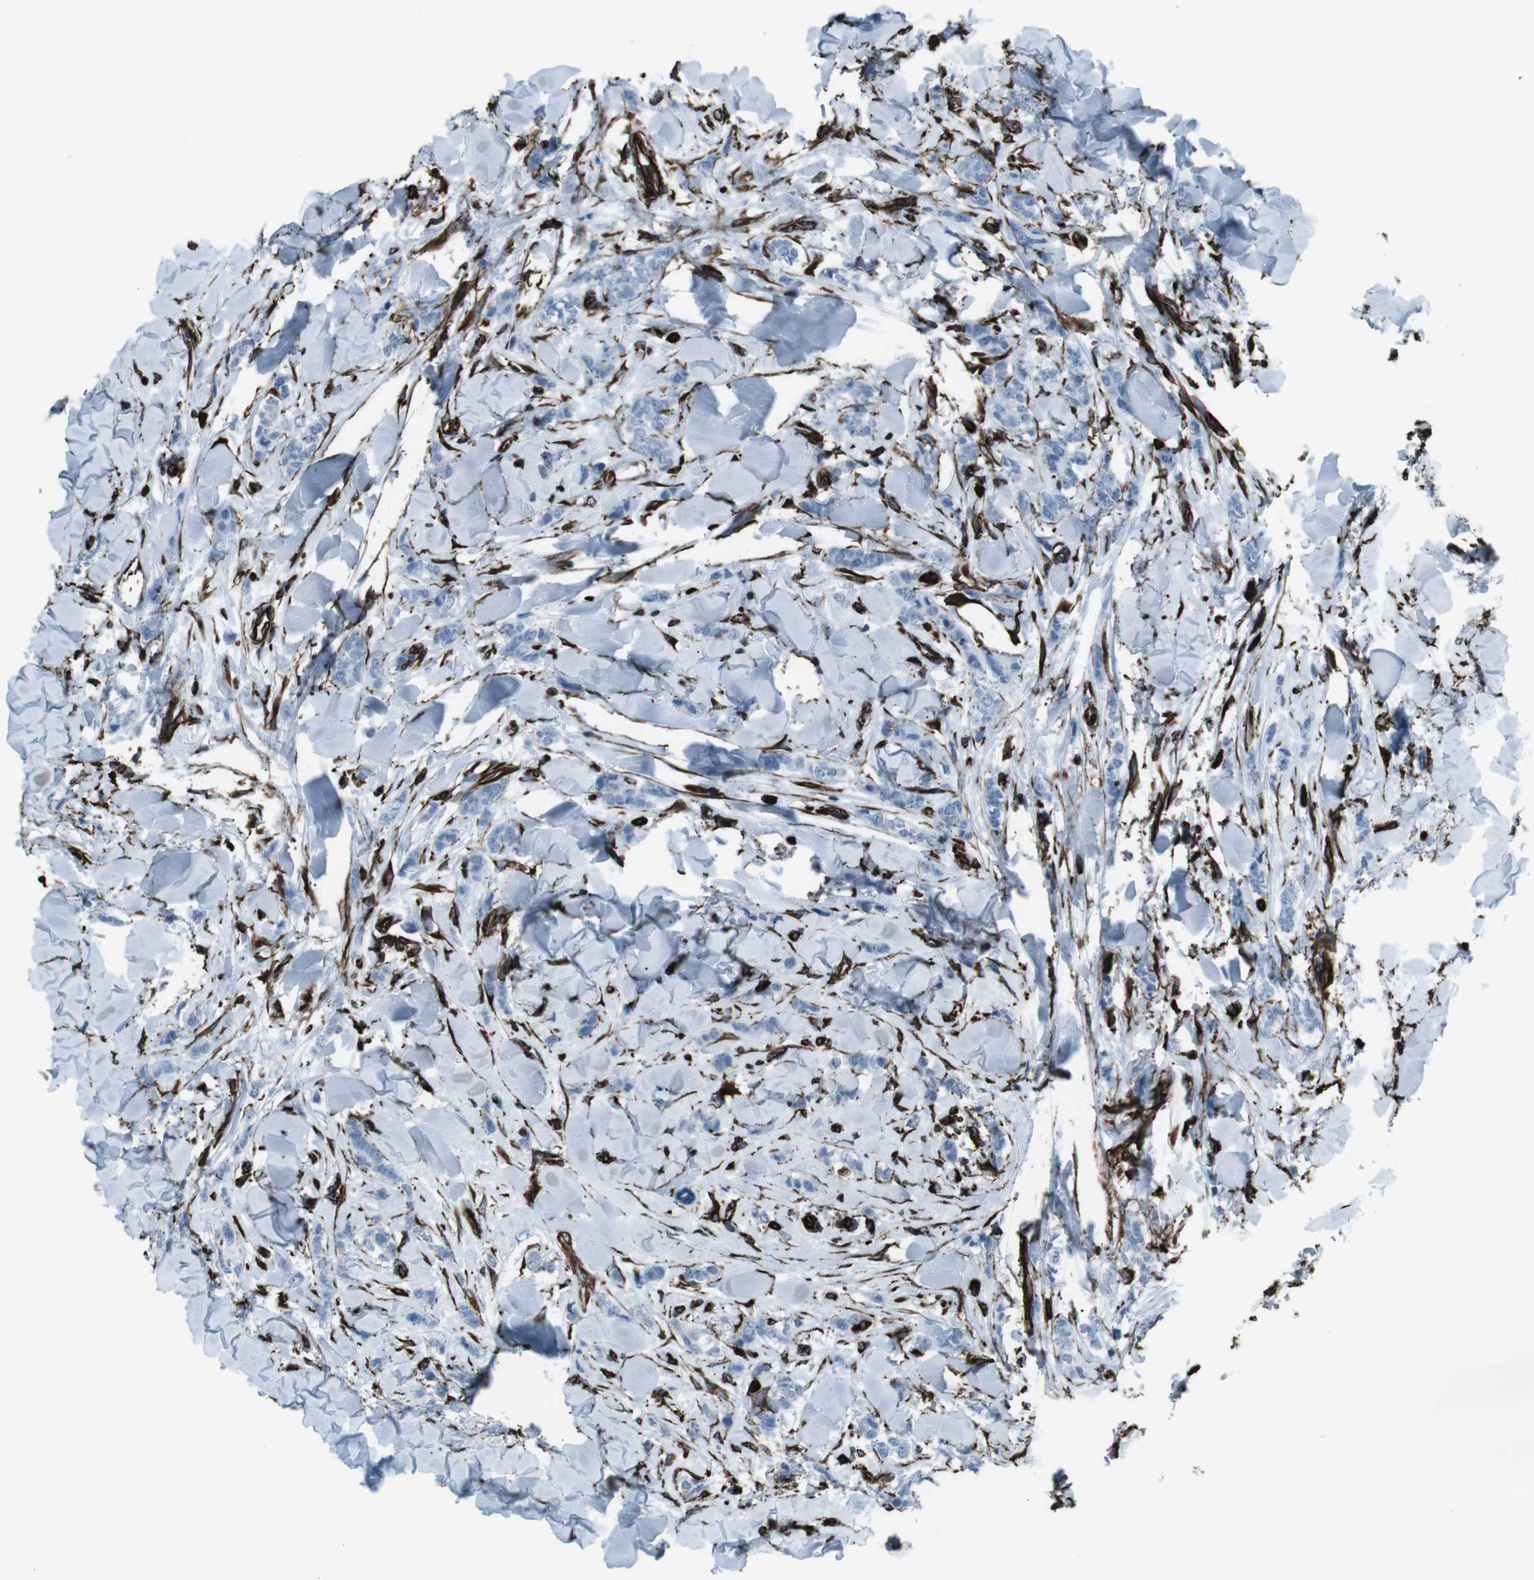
{"staining": {"intensity": "negative", "quantity": "none", "location": "none"}, "tissue": "breast cancer", "cell_type": "Tumor cells", "image_type": "cancer", "snomed": [{"axis": "morphology", "description": "Lobular carcinoma"}, {"axis": "topography", "description": "Skin"}, {"axis": "topography", "description": "Breast"}], "caption": "DAB (3,3'-diaminobenzidine) immunohistochemical staining of breast cancer reveals no significant staining in tumor cells. The staining is performed using DAB (3,3'-diaminobenzidine) brown chromogen with nuclei counter-stained in using hematoxylin.", "gene": "ZDHHC6", "patient": {"sex": "female", "age": 46}}